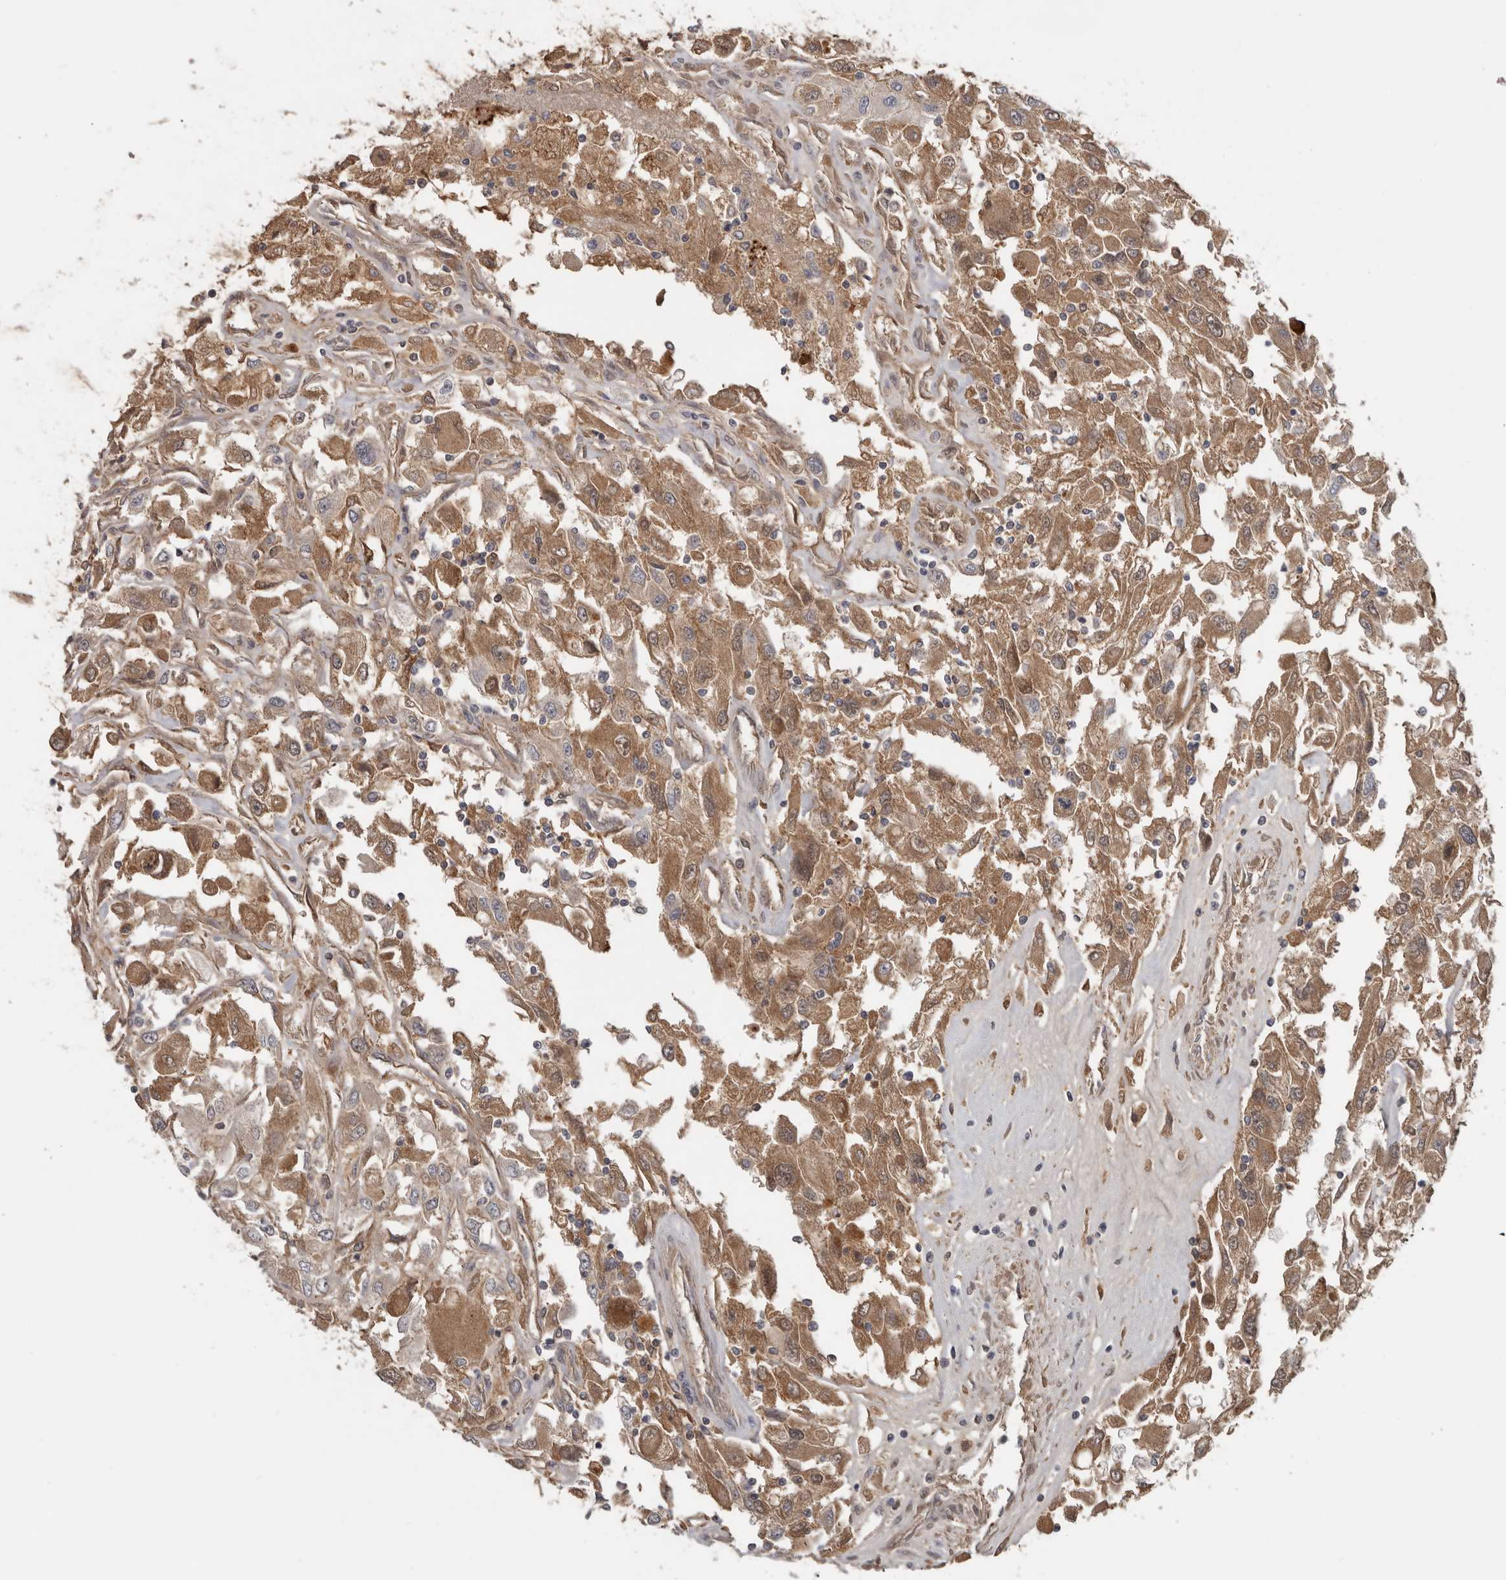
{"staining": {"intensity": "moderate", "quantity": ">75%", "location": "cytoplasmic/membranous"}, "tissue": "renal cancer", "cell_type": "Tumor cells", "image_type": "cancer", "snomed": [{"axis": "morphology", "description": "Adenocarcinoma, NOS"}, {"axis": "topography", "description": "Kidney"}], "caption": "Human renal adenocarcinoma stained with a brown dye demonstrates moderate cytoplasmic/membranous positive positivity in approximately >75% of tumor cells.", "gene": "NMUR1", "patient": {"sex": "female", "age": 52}}